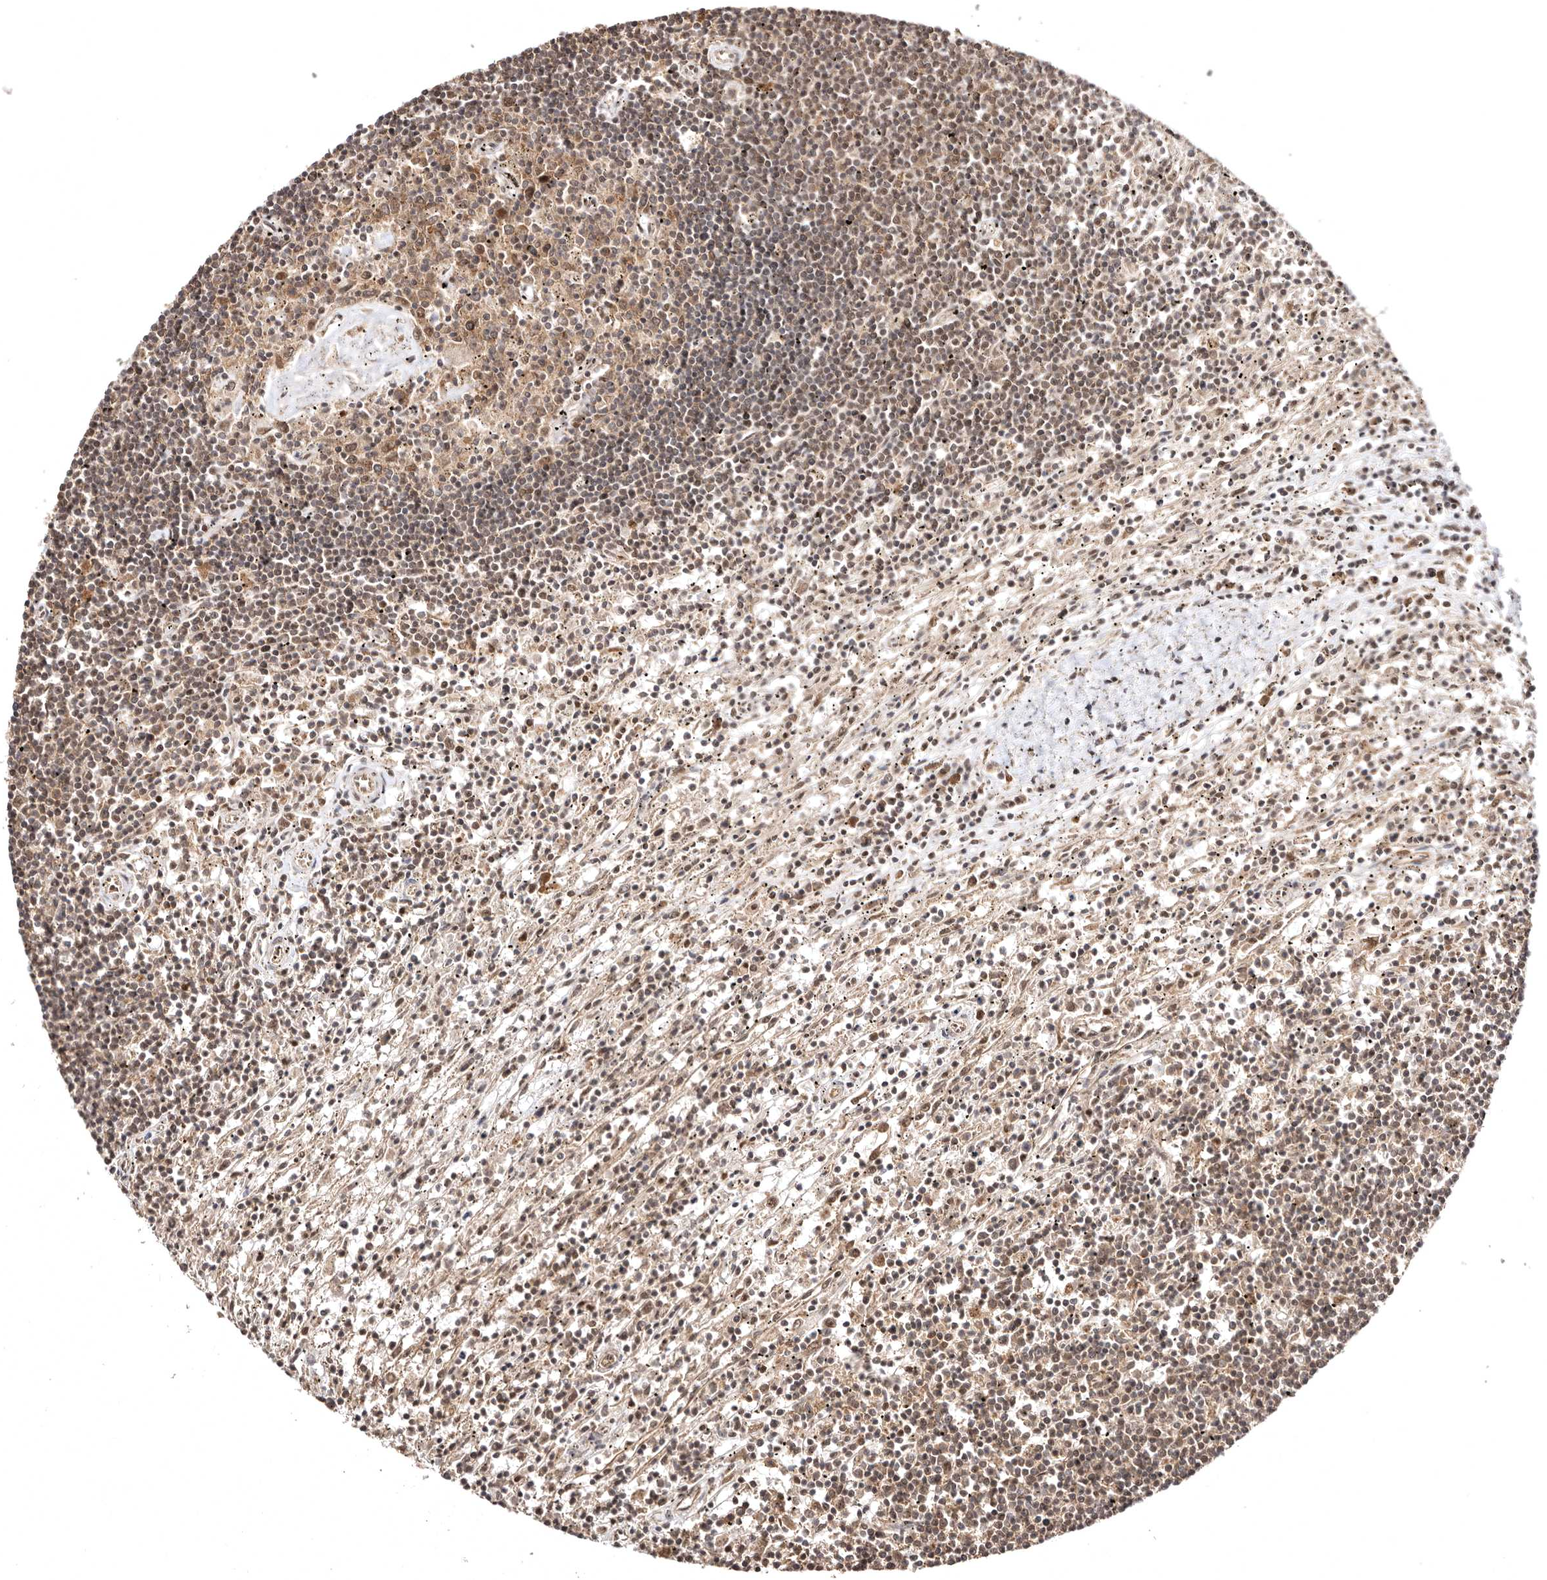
{"staining": {"intensity": "weak", "quantity": ">75%", "location": "cytoplasmic/membranous,nuclear"}, "tissue": "lymphoma", "cell_type": "Tumor cells", "image_type": "cancer", "snomed": [{"axis": "morphology", "description": "Malignant lymphoma, non-Hodgkin's type, Low grade"}, {"axis": "topography", "description": "Spleen"}], "caption": "Protein expression analysis of lymphoma reveals weak cytoplasmic/membranous and nuclear staining in approximately >75% of tumor cells.", "gene": "MED8", "patient": {"sex": "male", "age": 76}}